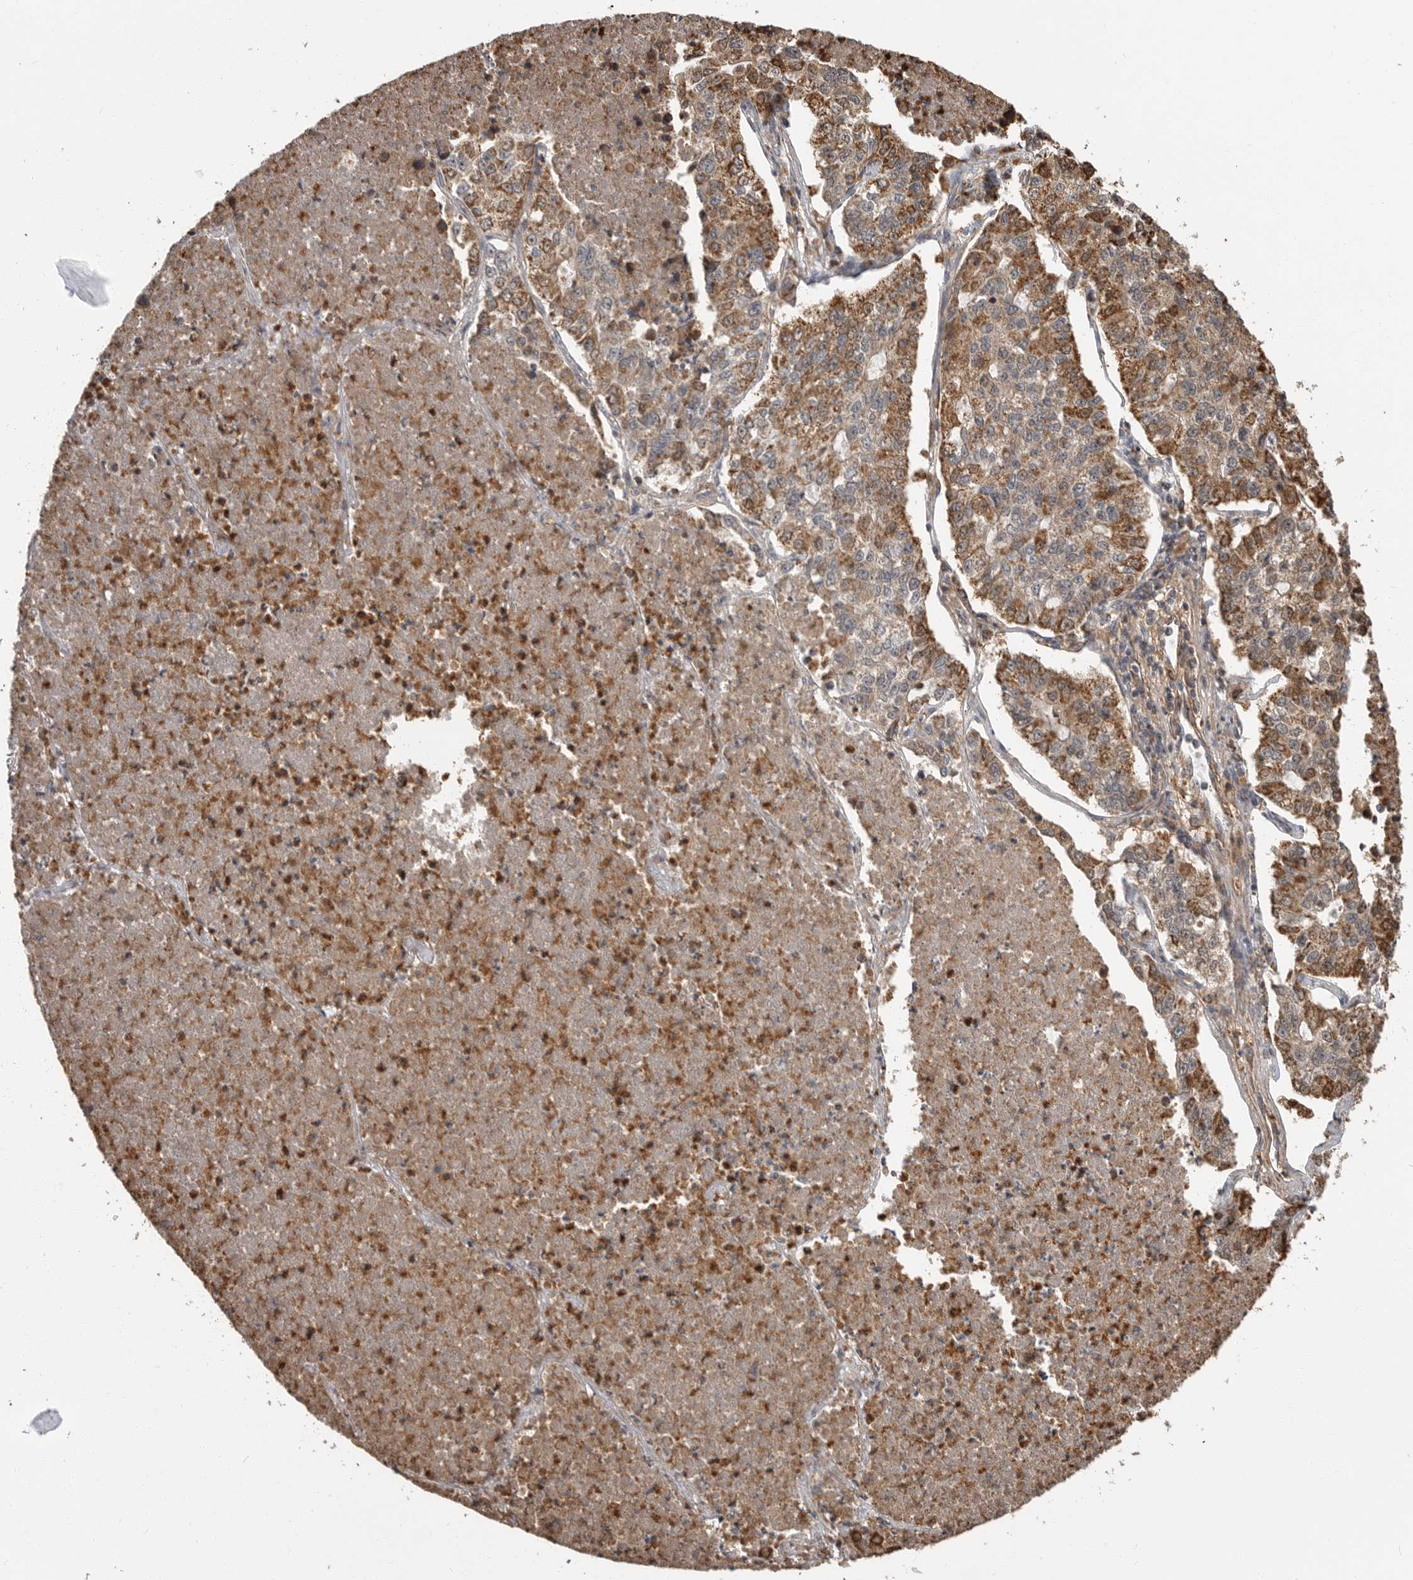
{"staining": {"intensity": "moderate", "quantity": ">75%", "location": "cytoplasmic/membranous"}, "tissue": "lung cancer", "cell_type": "Tumor cells", "image_type": "cancer", "snomed": [{"axis": "morphology", "description": "Adenocarcinoma, NOS"}, {"axis": "topography", "description": "Lung"}], "caption": "Lung cancer tissue exhibits moderate cytoplasmic/membranous staining in about >75% of tumor cells", "gene": "GCNT2", "patient": {"sex": "male", "age": 49}}